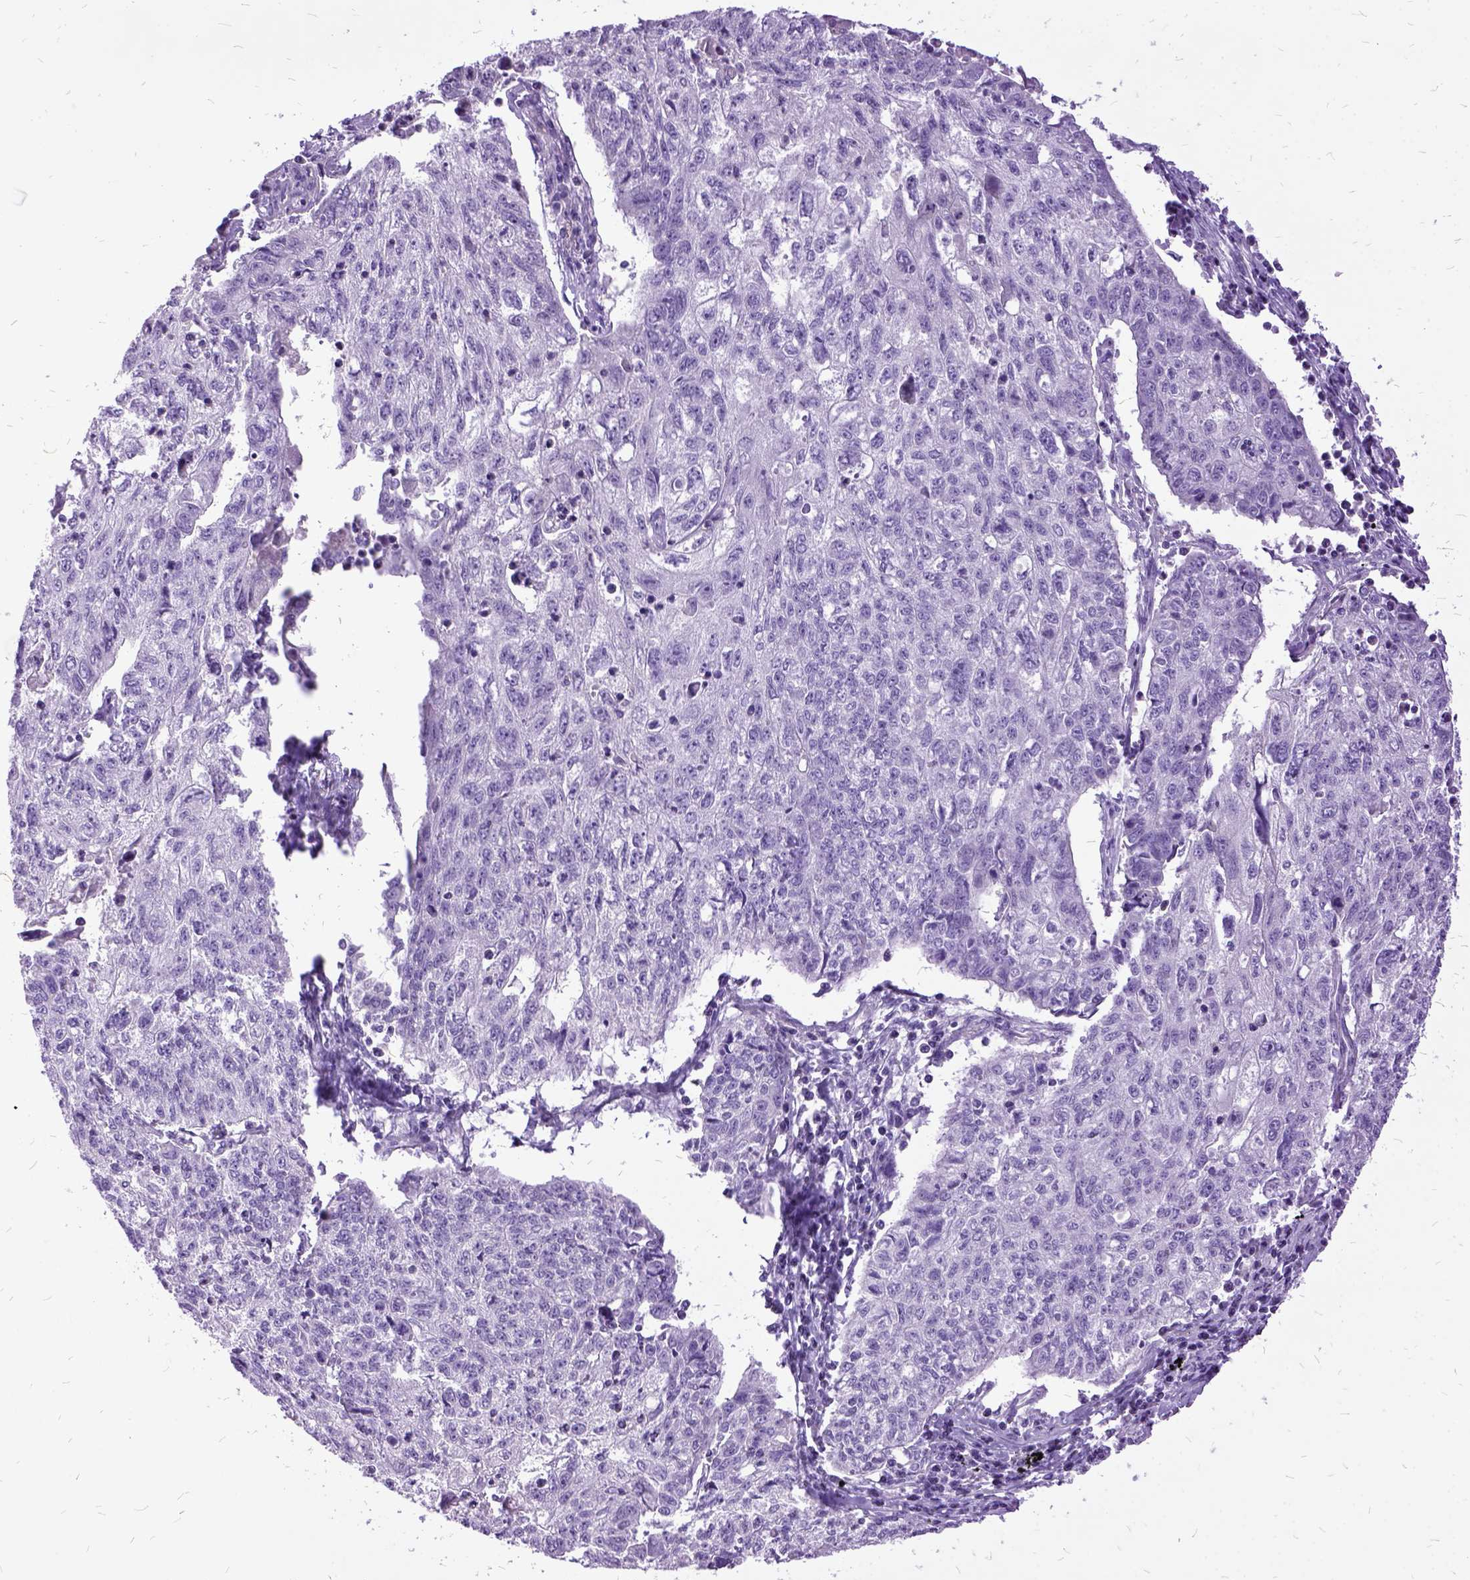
{"staining": {"intensity": "negative", "quantity": "none", "location": "none"}, "tissue": "lung cancer", "cell_type": "Tumor cells", "image_type": "cancer", "snomed": [{"axis": "morphology", "description": "Normal morphology"}, {"axis": "morphology", "description": "Aneuploidy"}, {"axis": "morphology", "description": "Squamous cell carcinoma, NOS"}, {"axis": "topography", "description": "Lymph node"}, {"axis": "topography", "description": "Lung"}], "caption": "The photomicrograph reveals no significant positivity in tumor cells of lung squamous cell carcinoma.", "gene": "MME", "patient": {"sex": "female", "age": 76}}